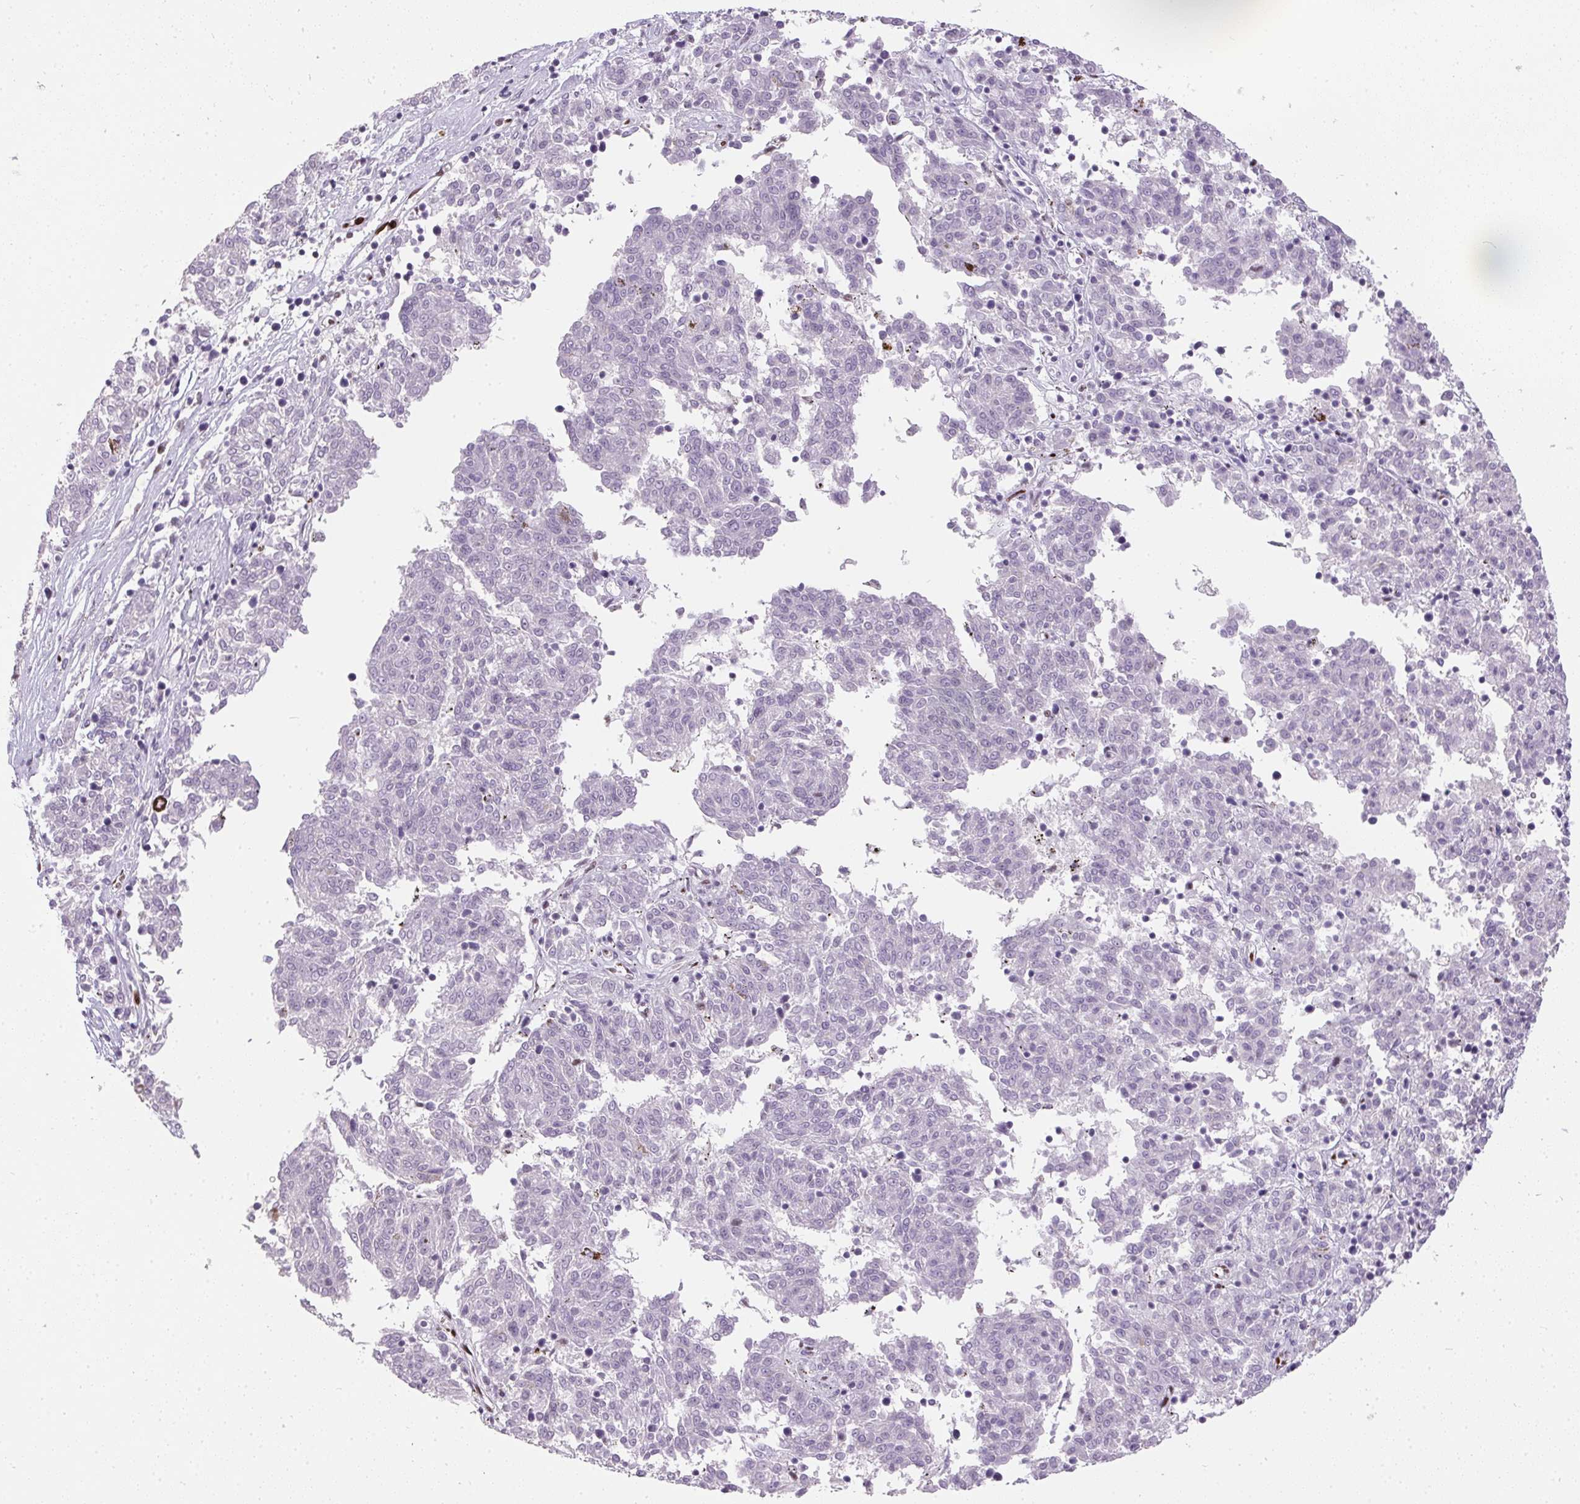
{"staining": {"intensity": "negative", "quantity": "none", "location": "none"}, "tissue": "melanoma", "cell_type": "Tumor cells", "image_type": "cancer", "snomed": [{"axis": "morphology", "description": "Malignant melanoma, NOS"}, {"axis": "topography", "description": "Skin"}], "caption": "Tumor cells are negative for brown protein staining in melanoma.", "gene": "PAGE3", "patient": {"sex": "female", "age": 72}}